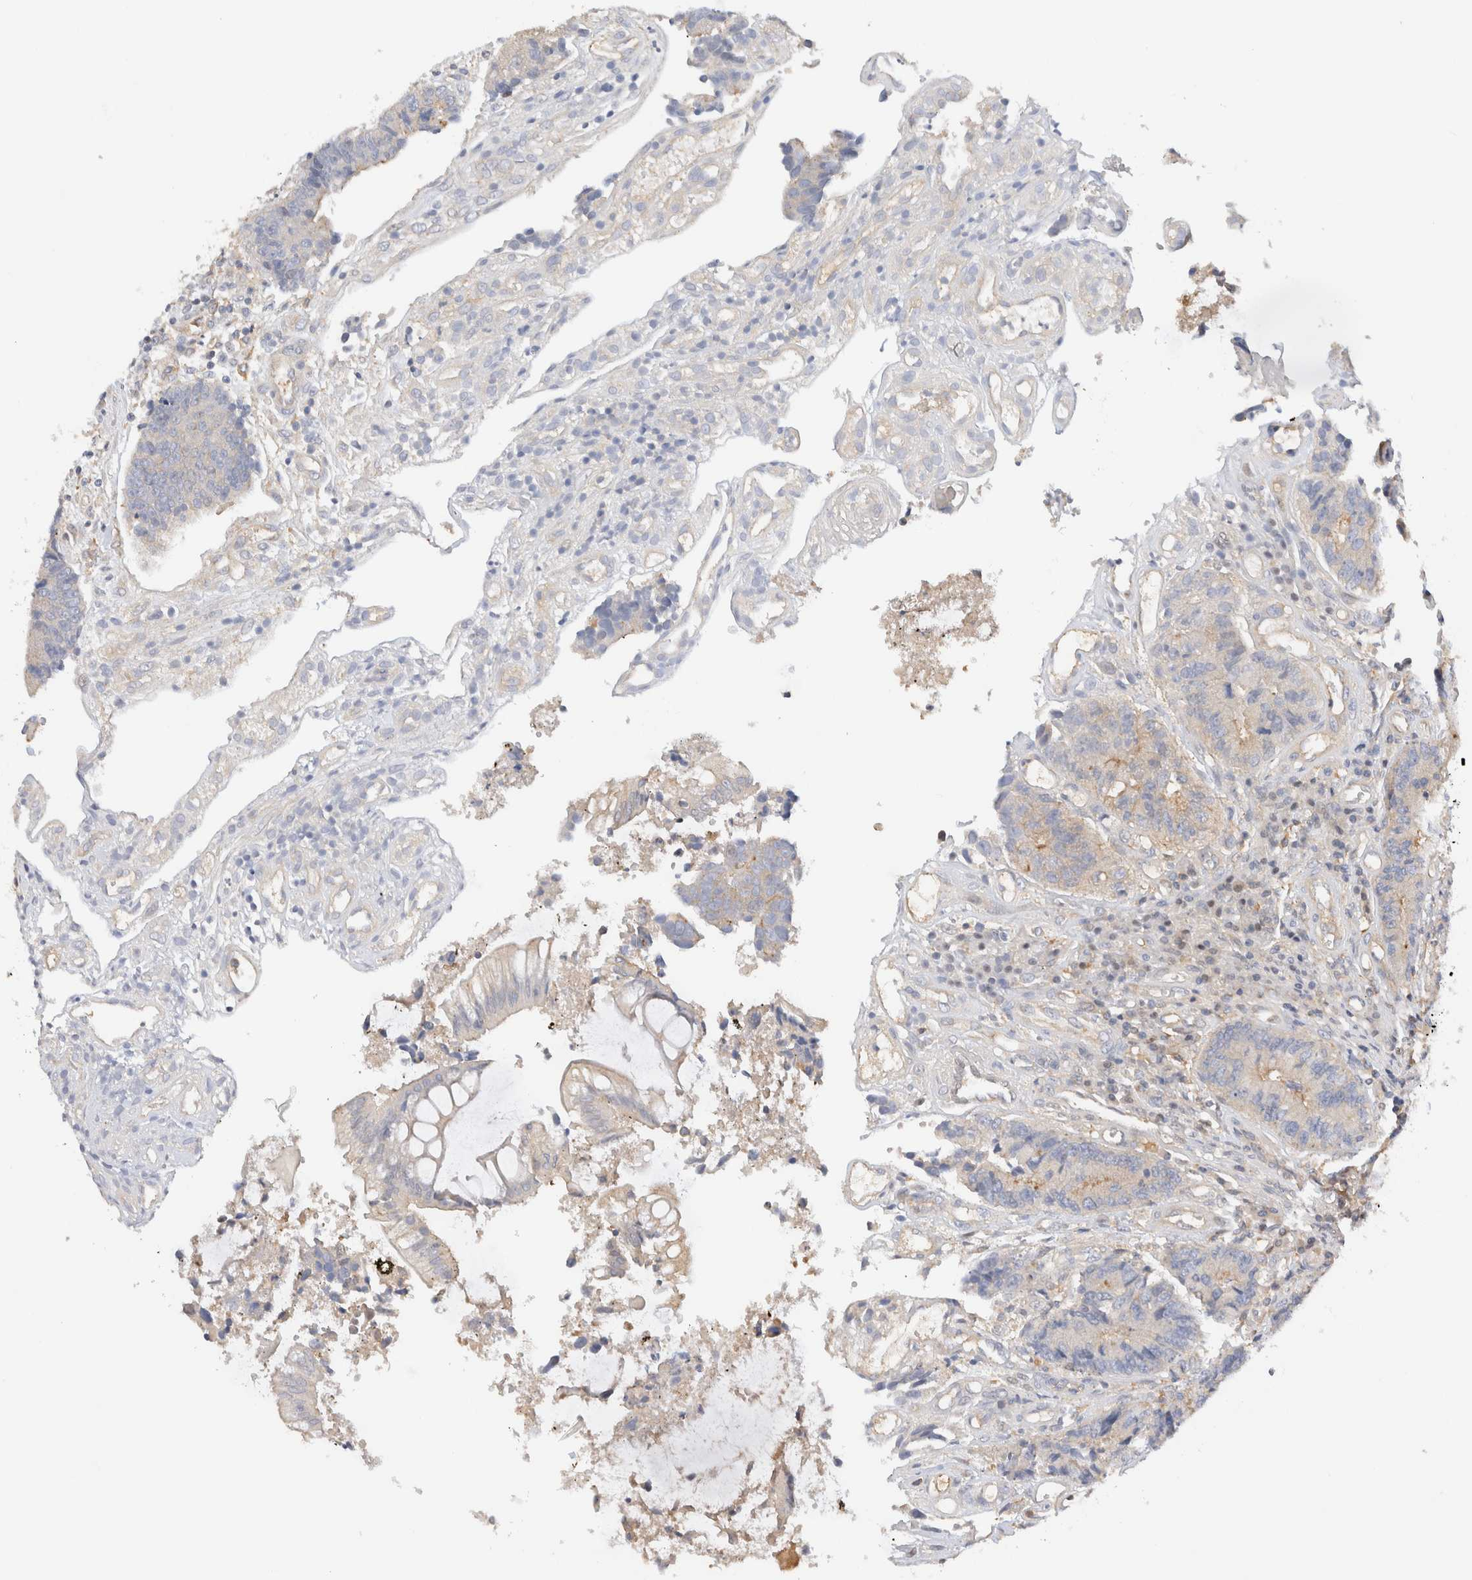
{"staining": {"intensity": "weak", "quantity": "<25%", "location": "cytoplasmic/membranous"}, "tissue": "colorectal cancer", "cell_type": "Tumor cells", "image_type": "cancer", "snomed": [{"axis": "morphology", "description": "Adenocarcinoma, NOS"}, {"axis": "topography", "description": "Rectum"}], "caption": "The immunohistochemistry (IHC) image has no significant positivity in tumor cells of adenocarcinoma (colorectal) tissue.", "gene": "RABEP1", "patient": {"sex": "male", "age": 84}}